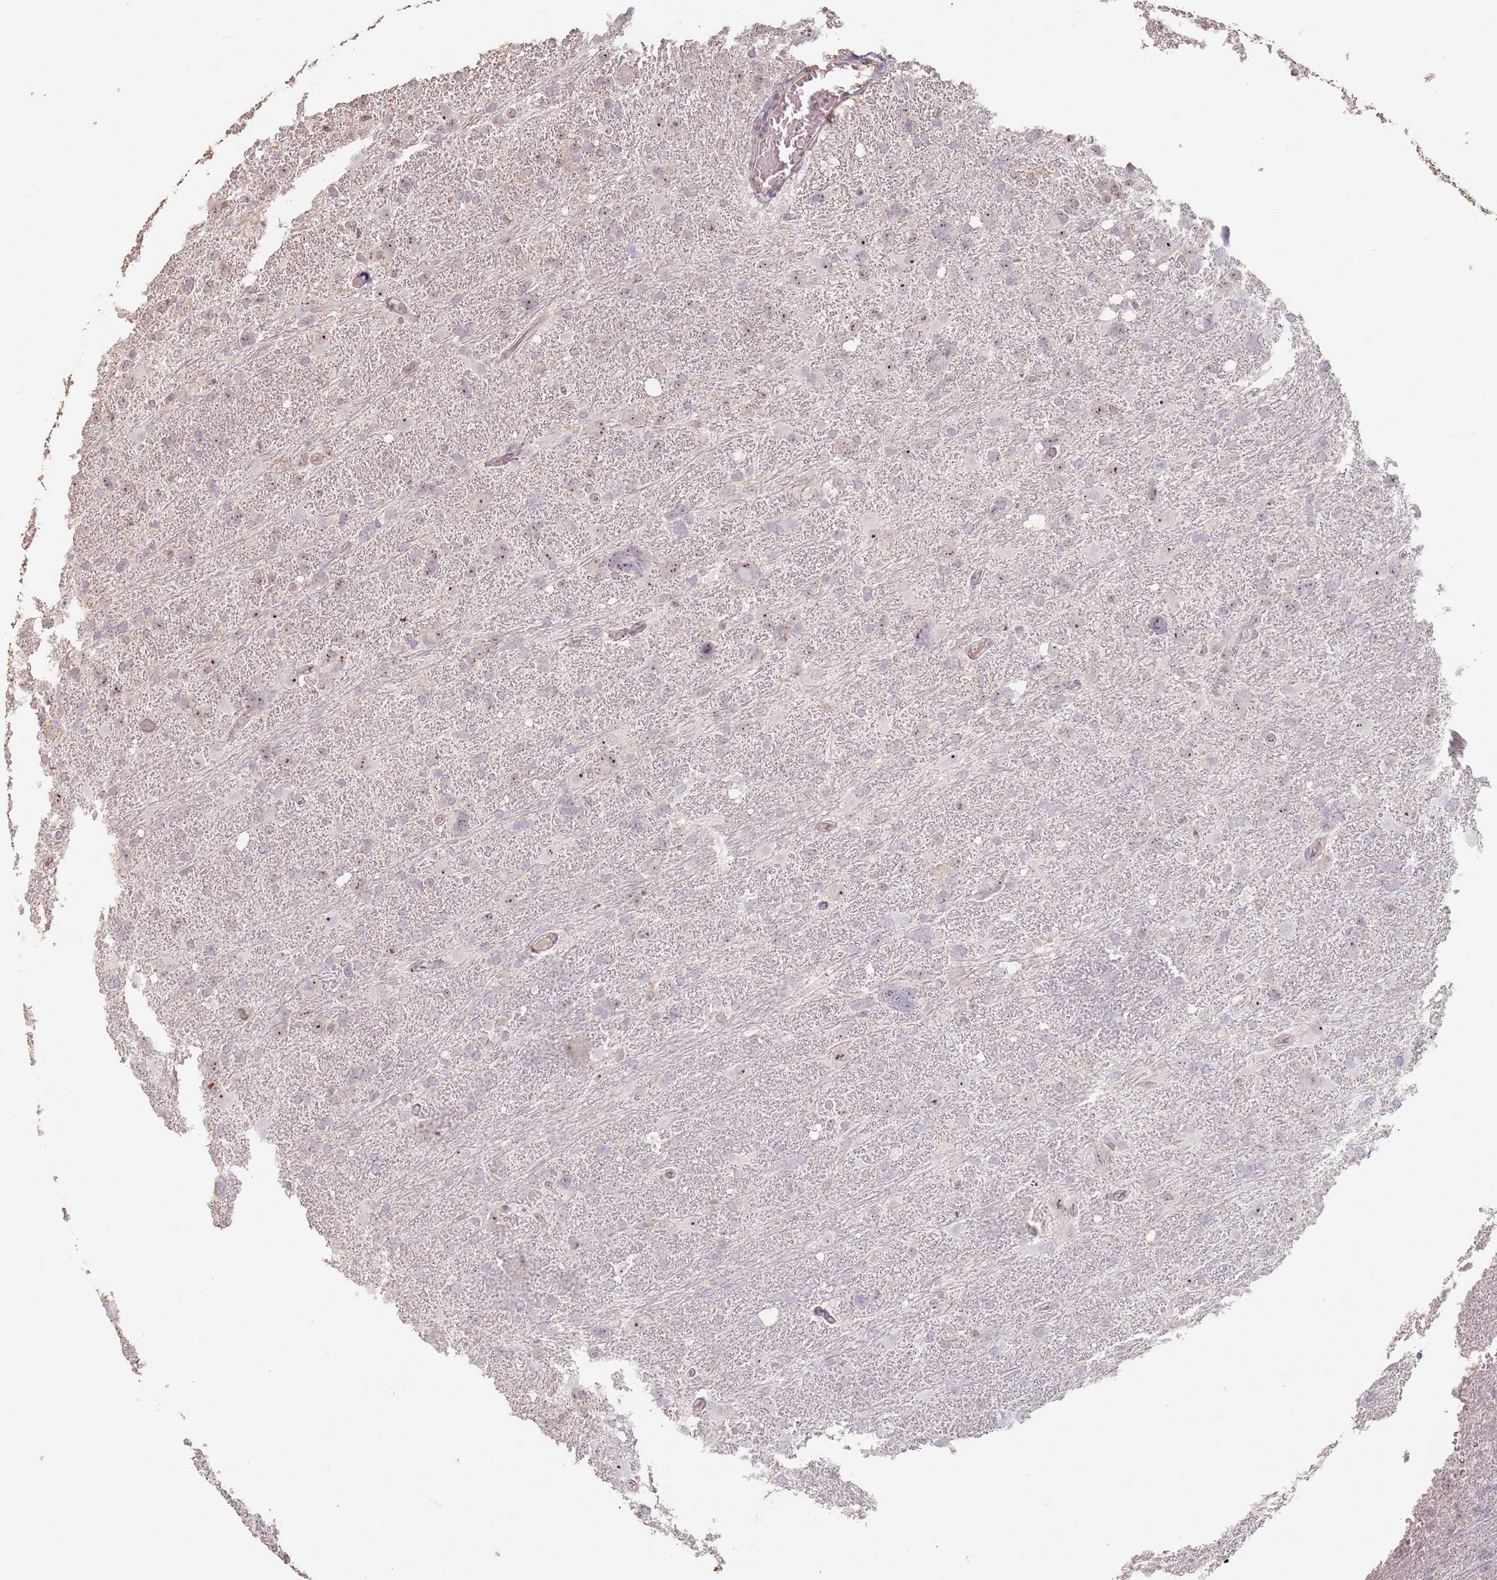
{"staining": {"intensity": "moderate", "quantity": "<25%", "location": "nuclear"}, "tissue": "glioma", "cell_type": "Tumor cells", "image_type": "cancer", "snomed": [{"axis": "morphology", "description": "Glioma, malignant, High grade"}, {"axis": "topography", "description": "Brain"}], "caption": "Glioma stained with DAB immunohistochemistry (IHC) demonstrates low levels of moderate nuclear expression in about <25% of tumor cells. The protein of interest is stained brown, and the nuclei are stained in blue (DAB IHC with brightfield microscopy, high magnification).", "gene": "ADTRP", "patient": {"sex": "male", "age": 61}}